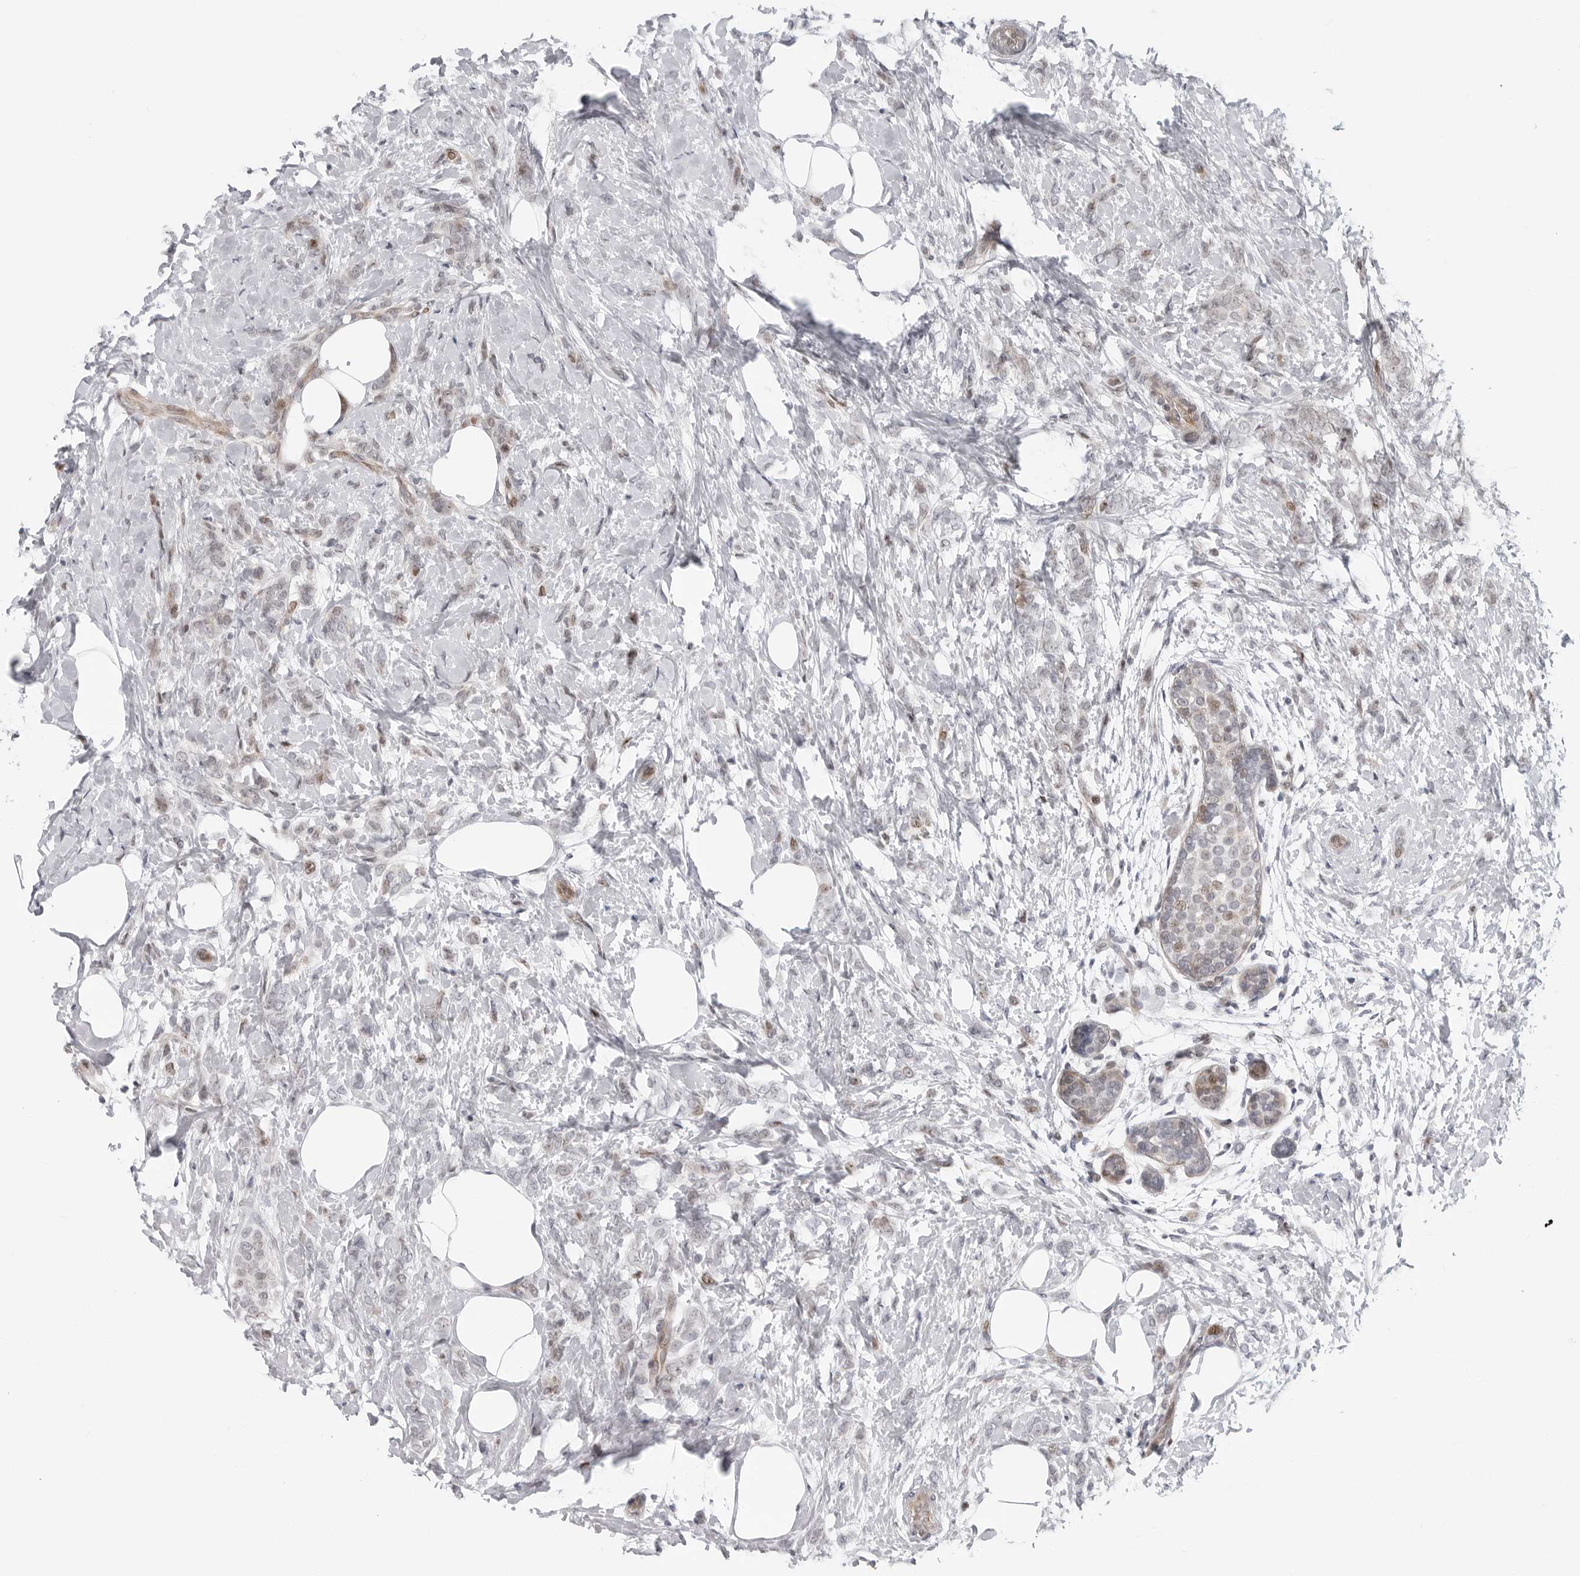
{"staining": {"intensity": "weak", "quantity": "<25%", "location": "nuclear"}, "tissue": "breast cancer", "cell_type": "Tumor cells", "image_type": "cancer", "snomed": [{"axis": "morphology", "description": "Lobular carcinoma, in situ"}, {"axis": "morphology", "description": "Lobular carcinoma"}, {"axis": "topography", "description": "Breast"}], "caption": "This is an immunohistochemistry (IHC) histopathology image of breast cancer. There is no staining in tumor cells.", "gene": "FAM135B", "patient": {"sex": "female", "age": 41}}